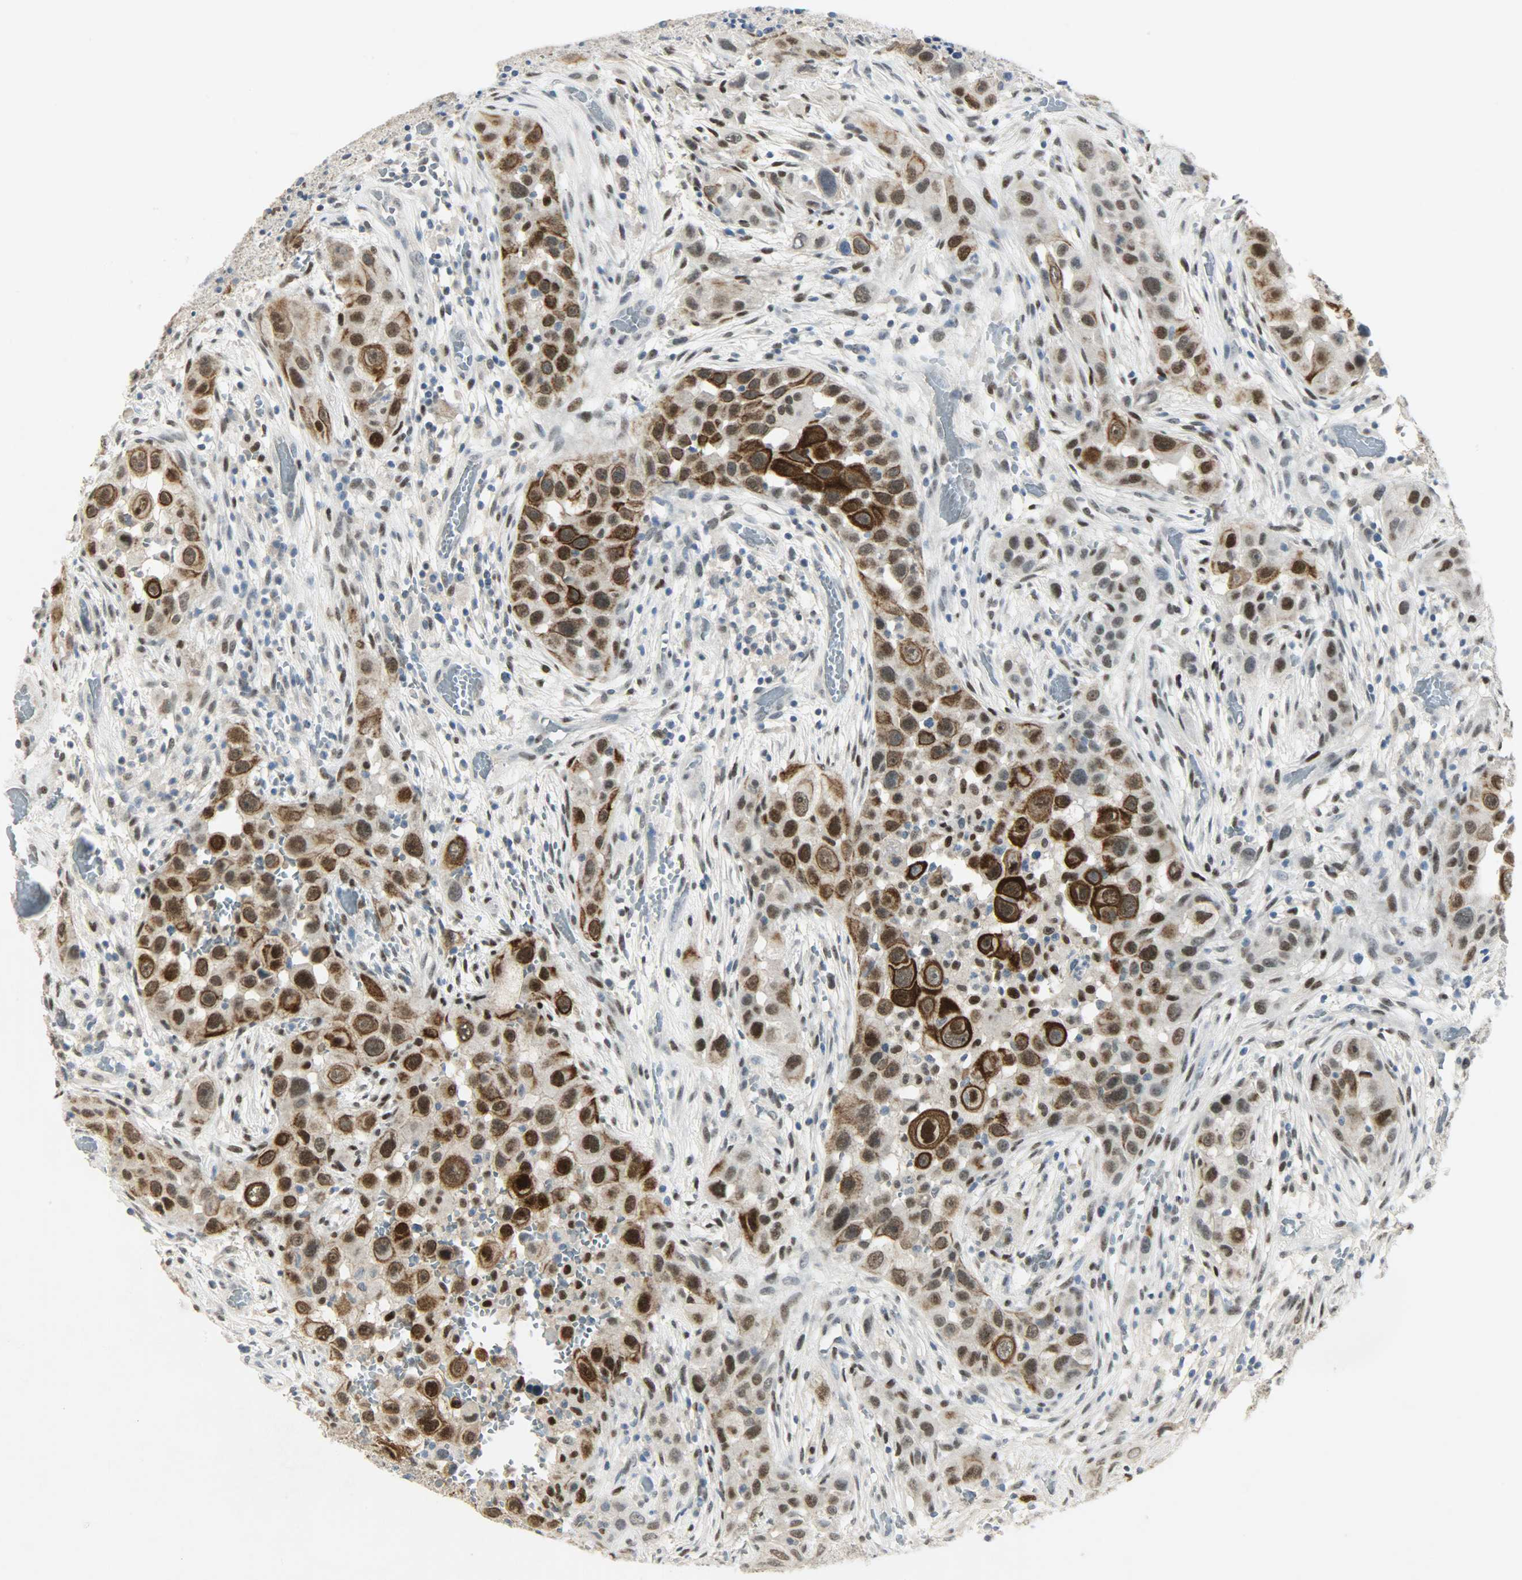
{"staining": {"intensity": "strong", "quantity": ">75%", "location": "cytoplasmic/membranous,nuclear"}, "tissue": "head and neck cancer", "cell_type": "Tumor cells", "image_type": "cancer", "snomed": [{"axis": "morphology", "description": "Carcinoma, NOS"}, {"axis": "topography", "description": "Head-Neck"}], "caption": "Tumor cells exhibit strong cytoplasmic/membranous and nuclear staining in about >75% of cells in head and neck cancer (carcinoma). (Stains: DAB in brown, nuclei in blue, Microscopy: brightfield microscopy at high magnification).", "gene": "PPARG", "patient": {"sex": "male", "age": 87}}